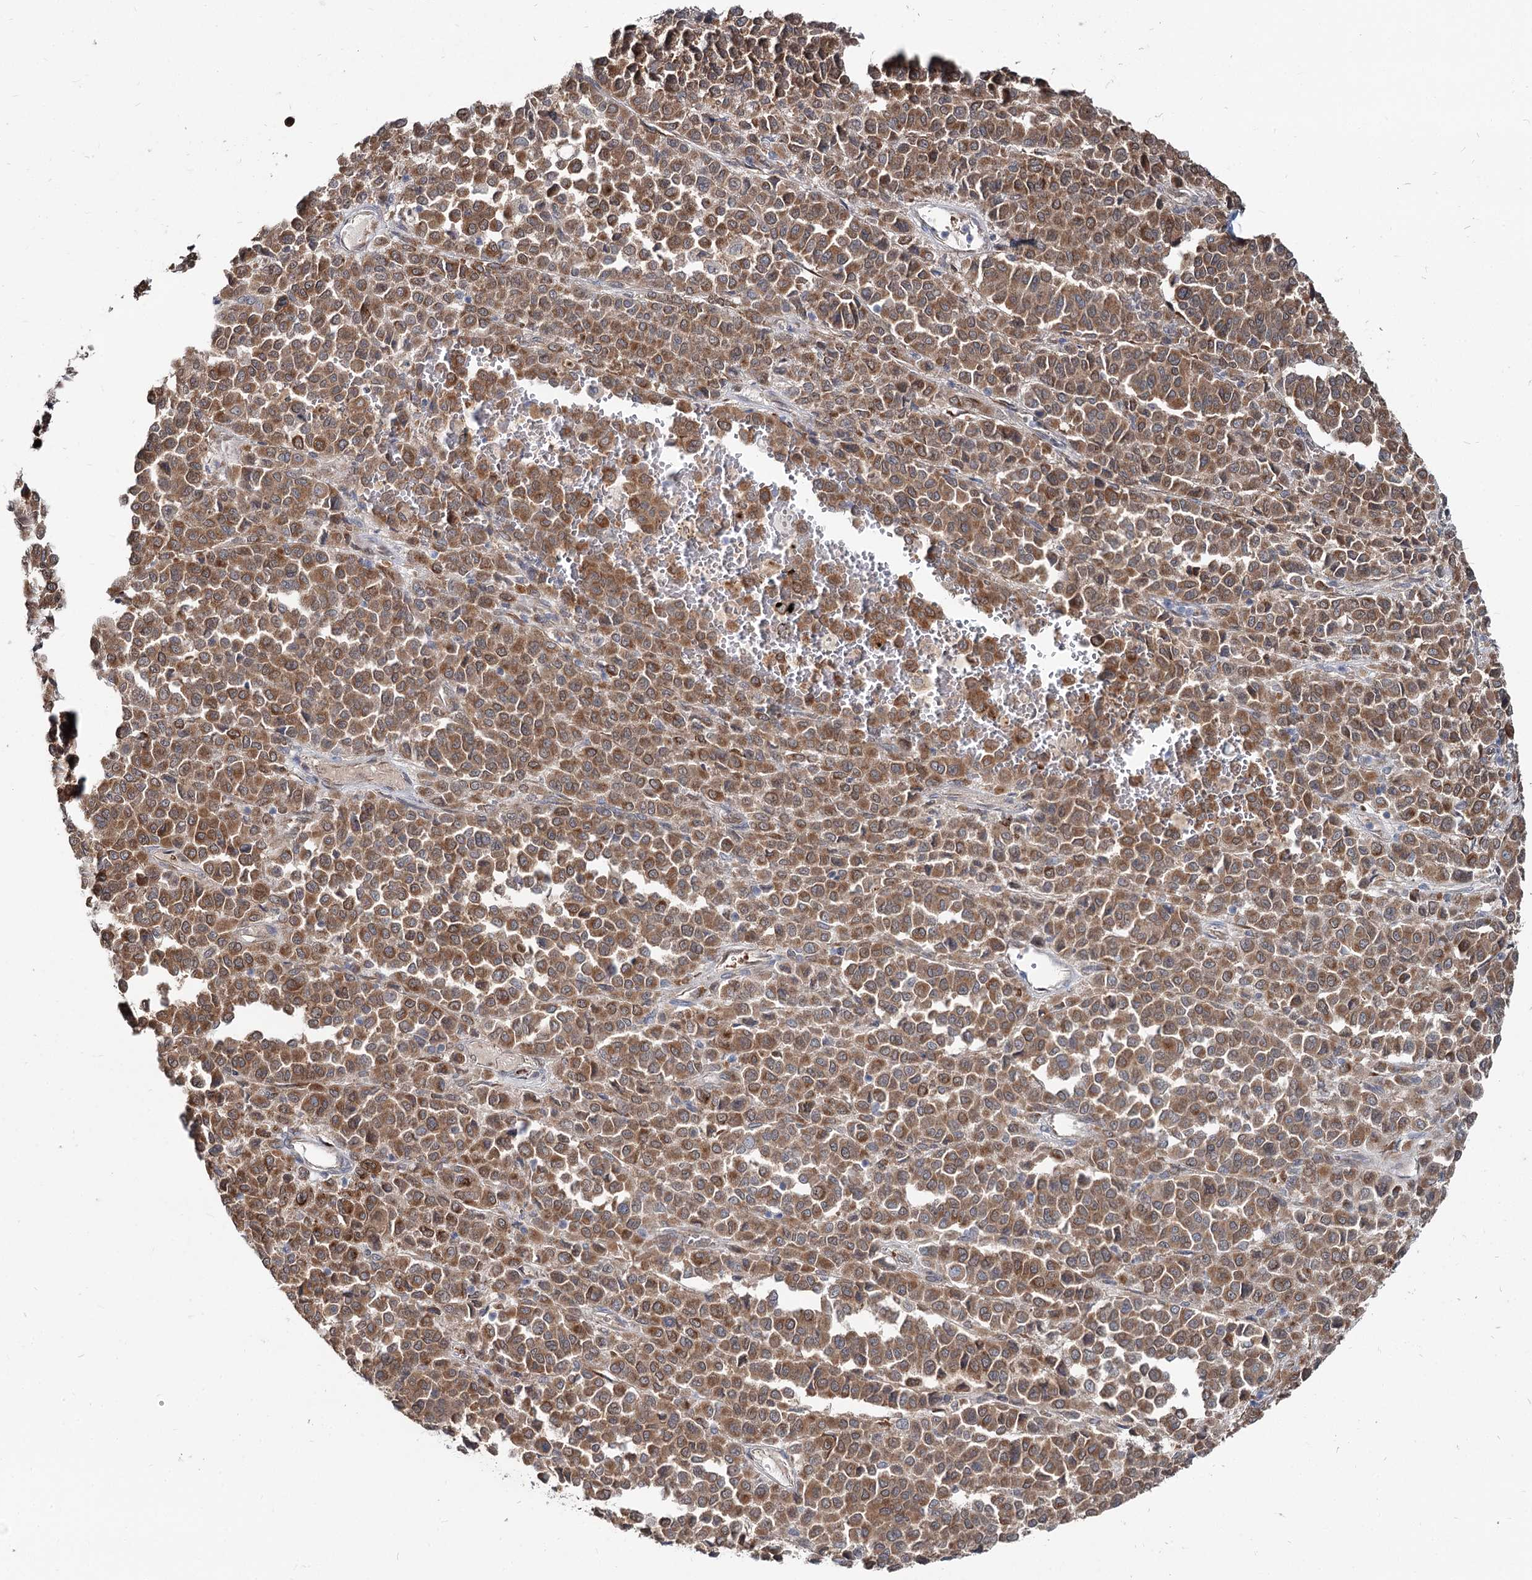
{"staining": {"intensity": "strong", "quantity": ">75%", "location": "cytoplasmic/membranous"}, "tissue": "melanoma", "cell_type": "Tumor cells", "image_type": "cancer", "snomed": [{"axis": "morphology", "description": "Malignant melanoma, Metastatic site"}, {"axis": "topography", "description": "Pancreas"}], "caption": "Malignant melanoma (metastatic site) stained for a protein (brown) shows strong cytoplasmic/membranous positive expression in approximately >75% of tumor cells.", "gene": "SPART", "patient": {"sex": "female", "age": 30}}